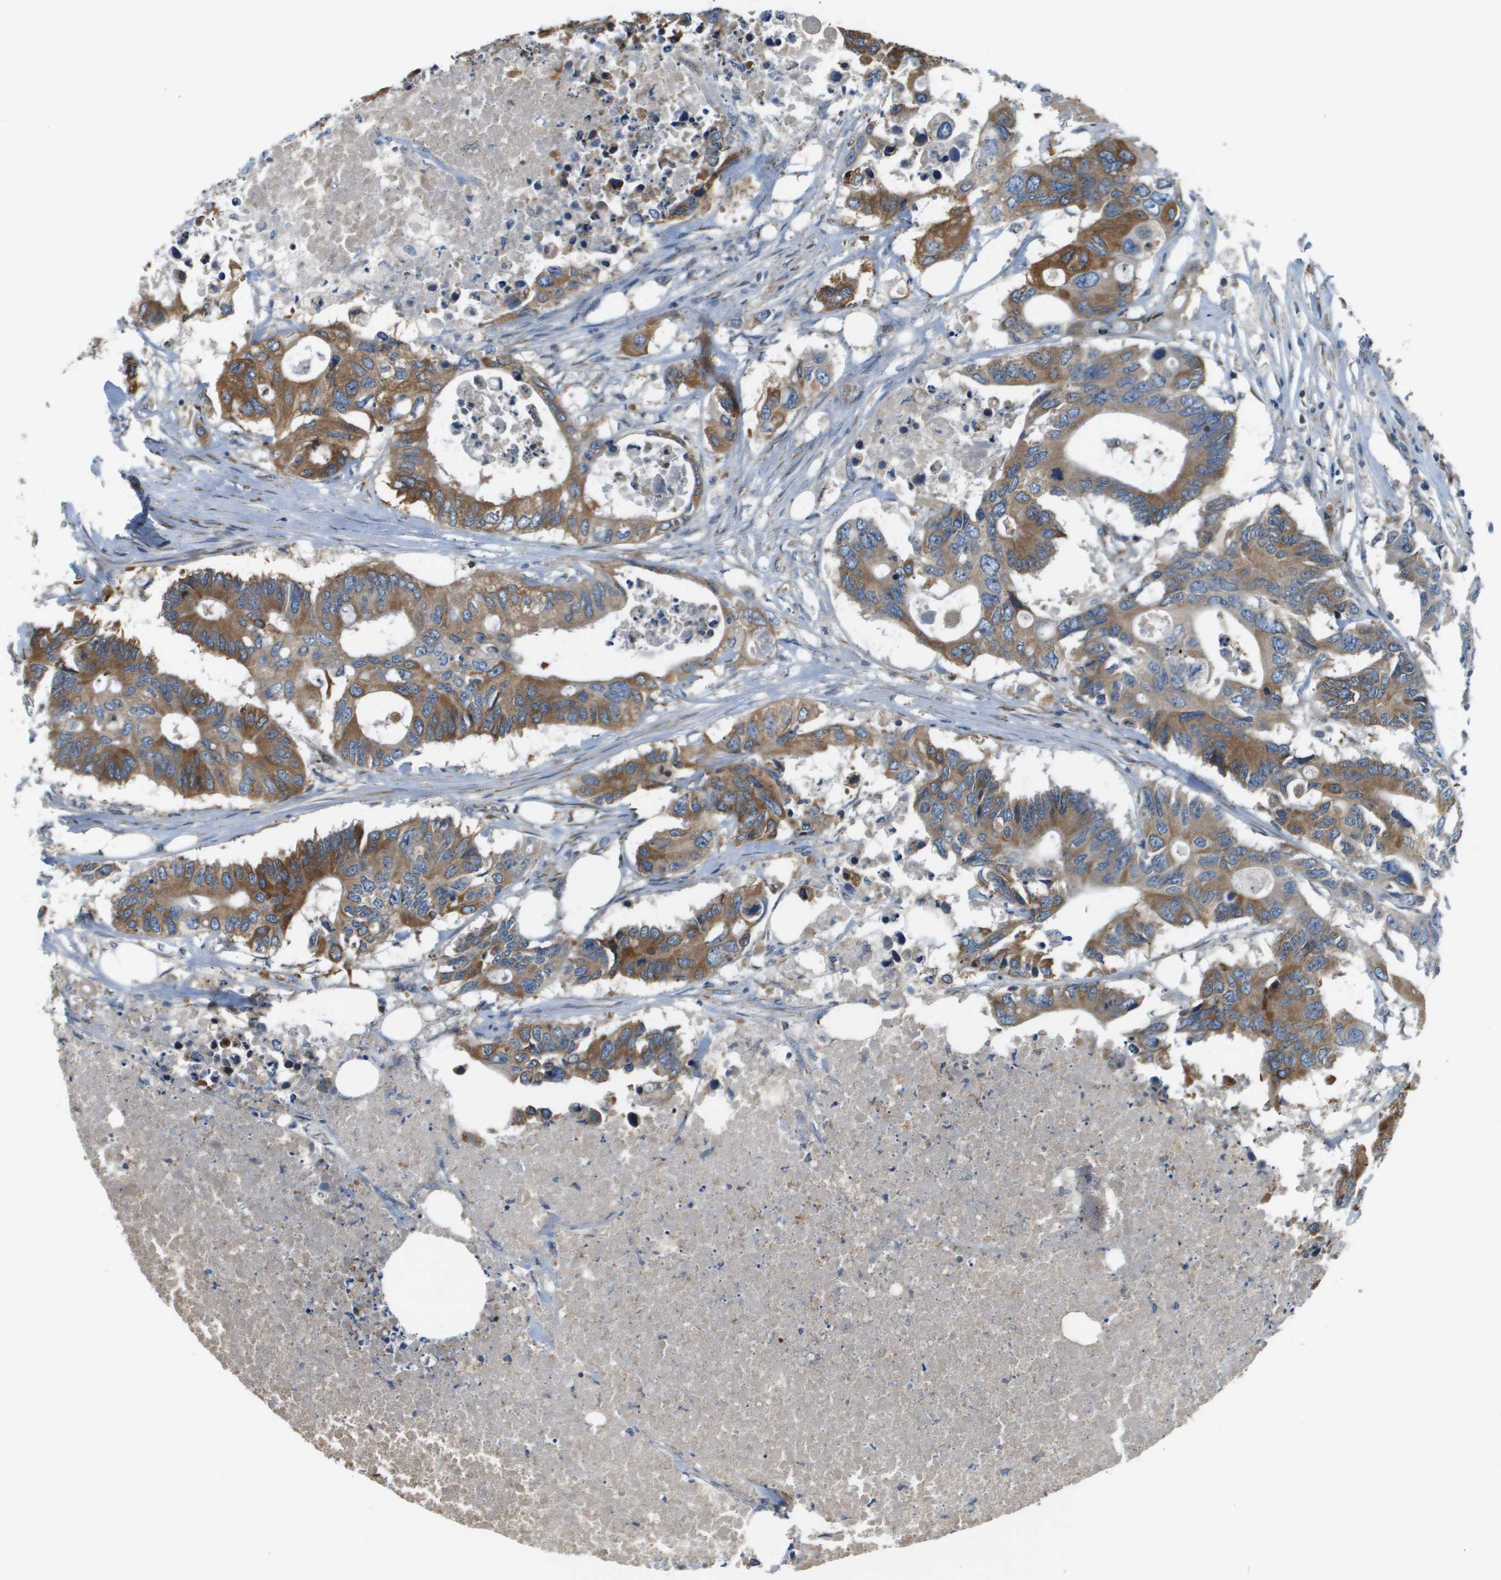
{"staining": {"intensity": "moderate", "quantity": ">75%", "location": "cytoplasmic/membranous"}, "tissue": "colorectal cancer", "cell_type": "Tumor cells", "image_type": "cancer", "snomed": [{"axis": "morphology", "description": "Adenocarcinoma, NOS"}, {"axis": "topography", "description": "Colon"}], "caption": "High-magnification brightfield microscopy of colorectal cancer stained with DAB (brown) and counterstained with hematoxylin (blue). tumor cells exhibit moderate cytoplasmic/membranous staining is present in about>75% of cells. The protein is shown in brown color, while the nuclei are stained blue.", "gene": "SAMSN1", "patient": {"sex": "male", "age": 71}}